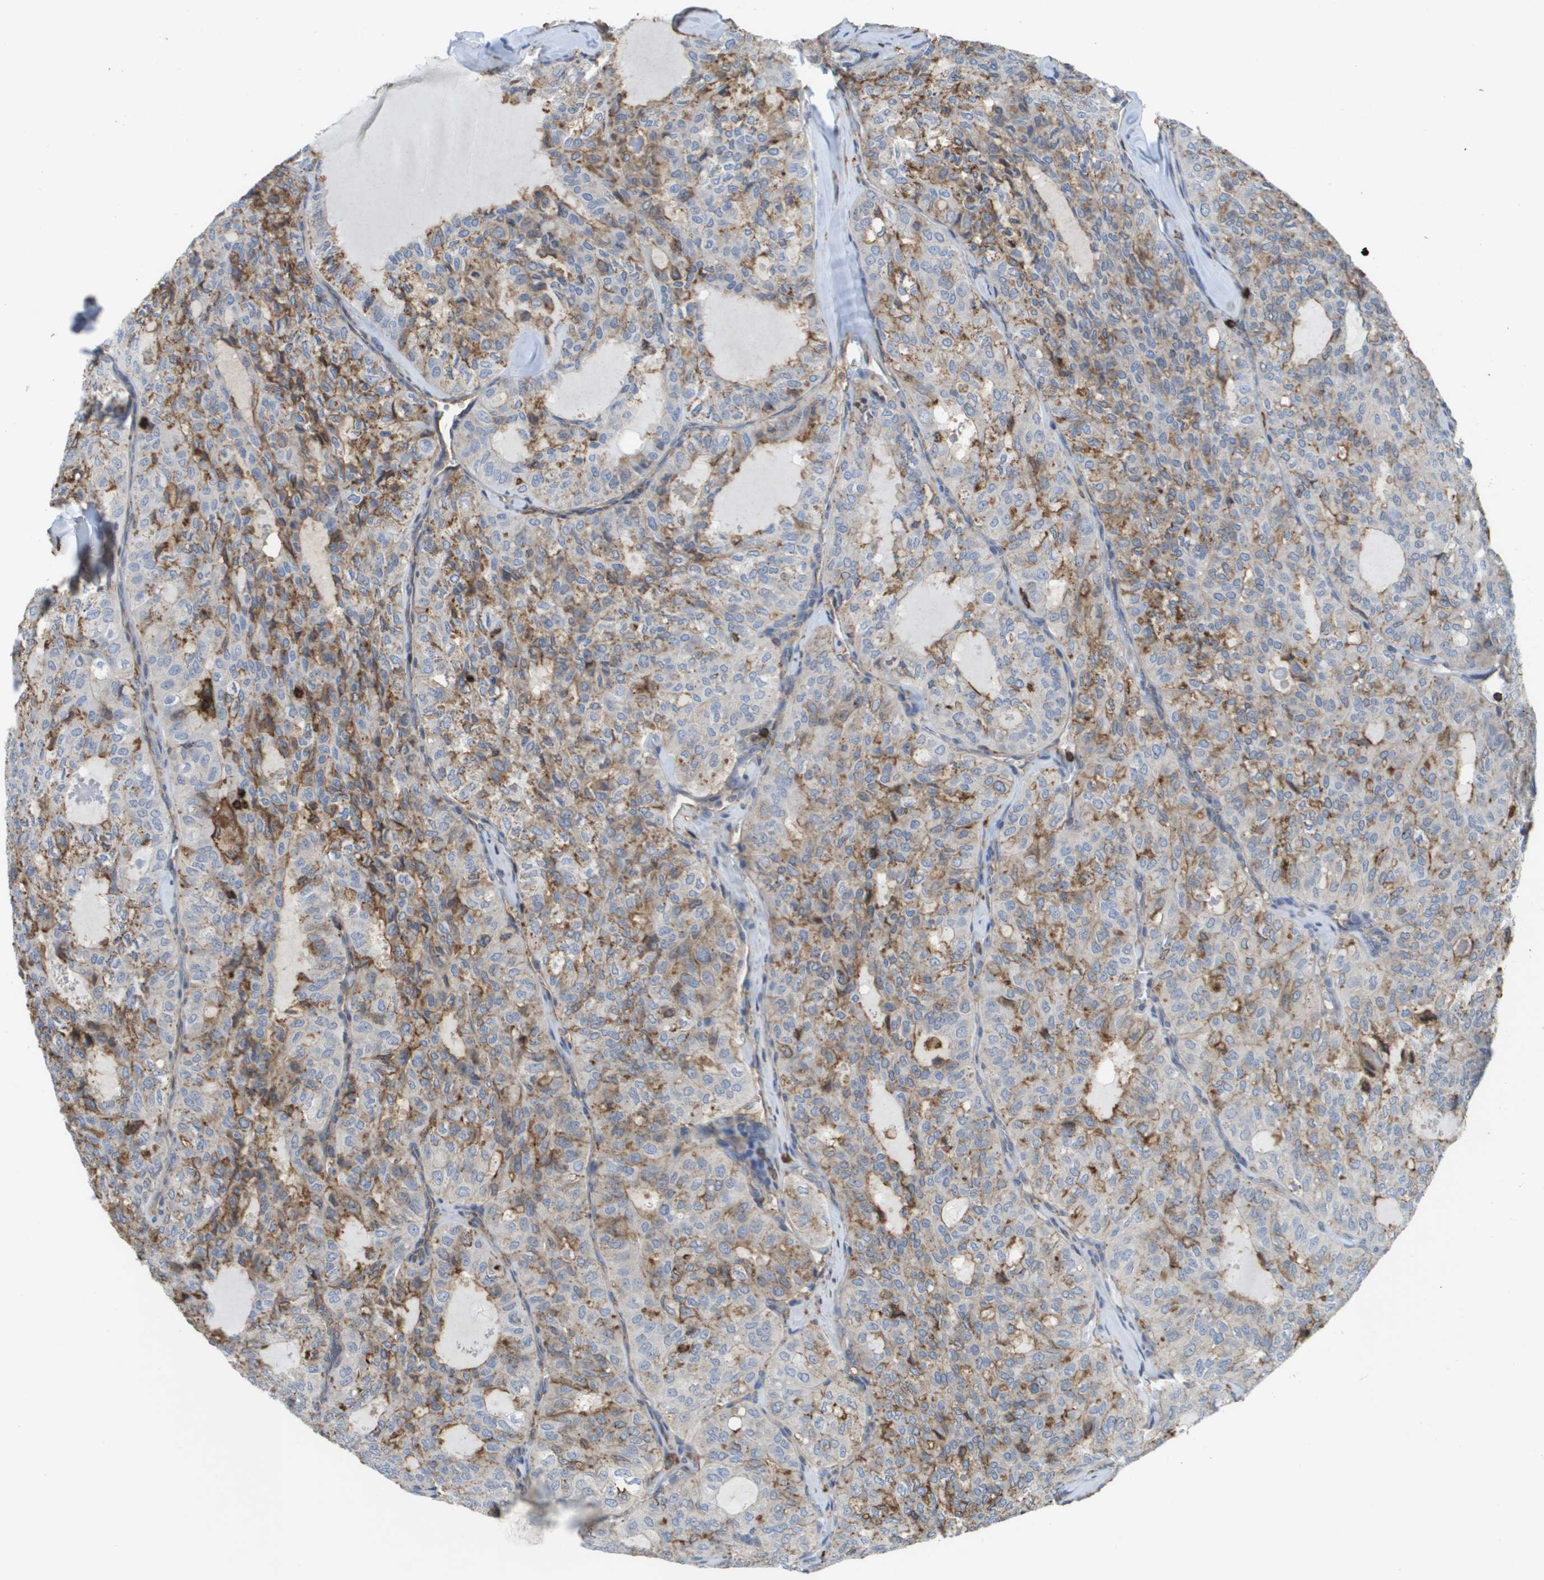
{"staining": {"intensity": "moderate", "quantity": "25%-75%", "location": "cytoplasmic/membranous"}, "tissue": "thyroid cancer", "cell_type": "Tumor cells", "image_type": "cancer", "snomed": [{"axis": "morphology", "description": "Follicular adenoma carcinoma, NOS"}, {"axis": "topography", "description": "Thyroid gland"}], "caption": "This micrograph displays IHC staining of human thyroid follicular adenoma carcinoma, with medium moderate cytoplasmic/membranous positivity in about 25%-75% of tumor cells.", "gene": "PASK", "patient": {"sex": "male", "age": 75}}